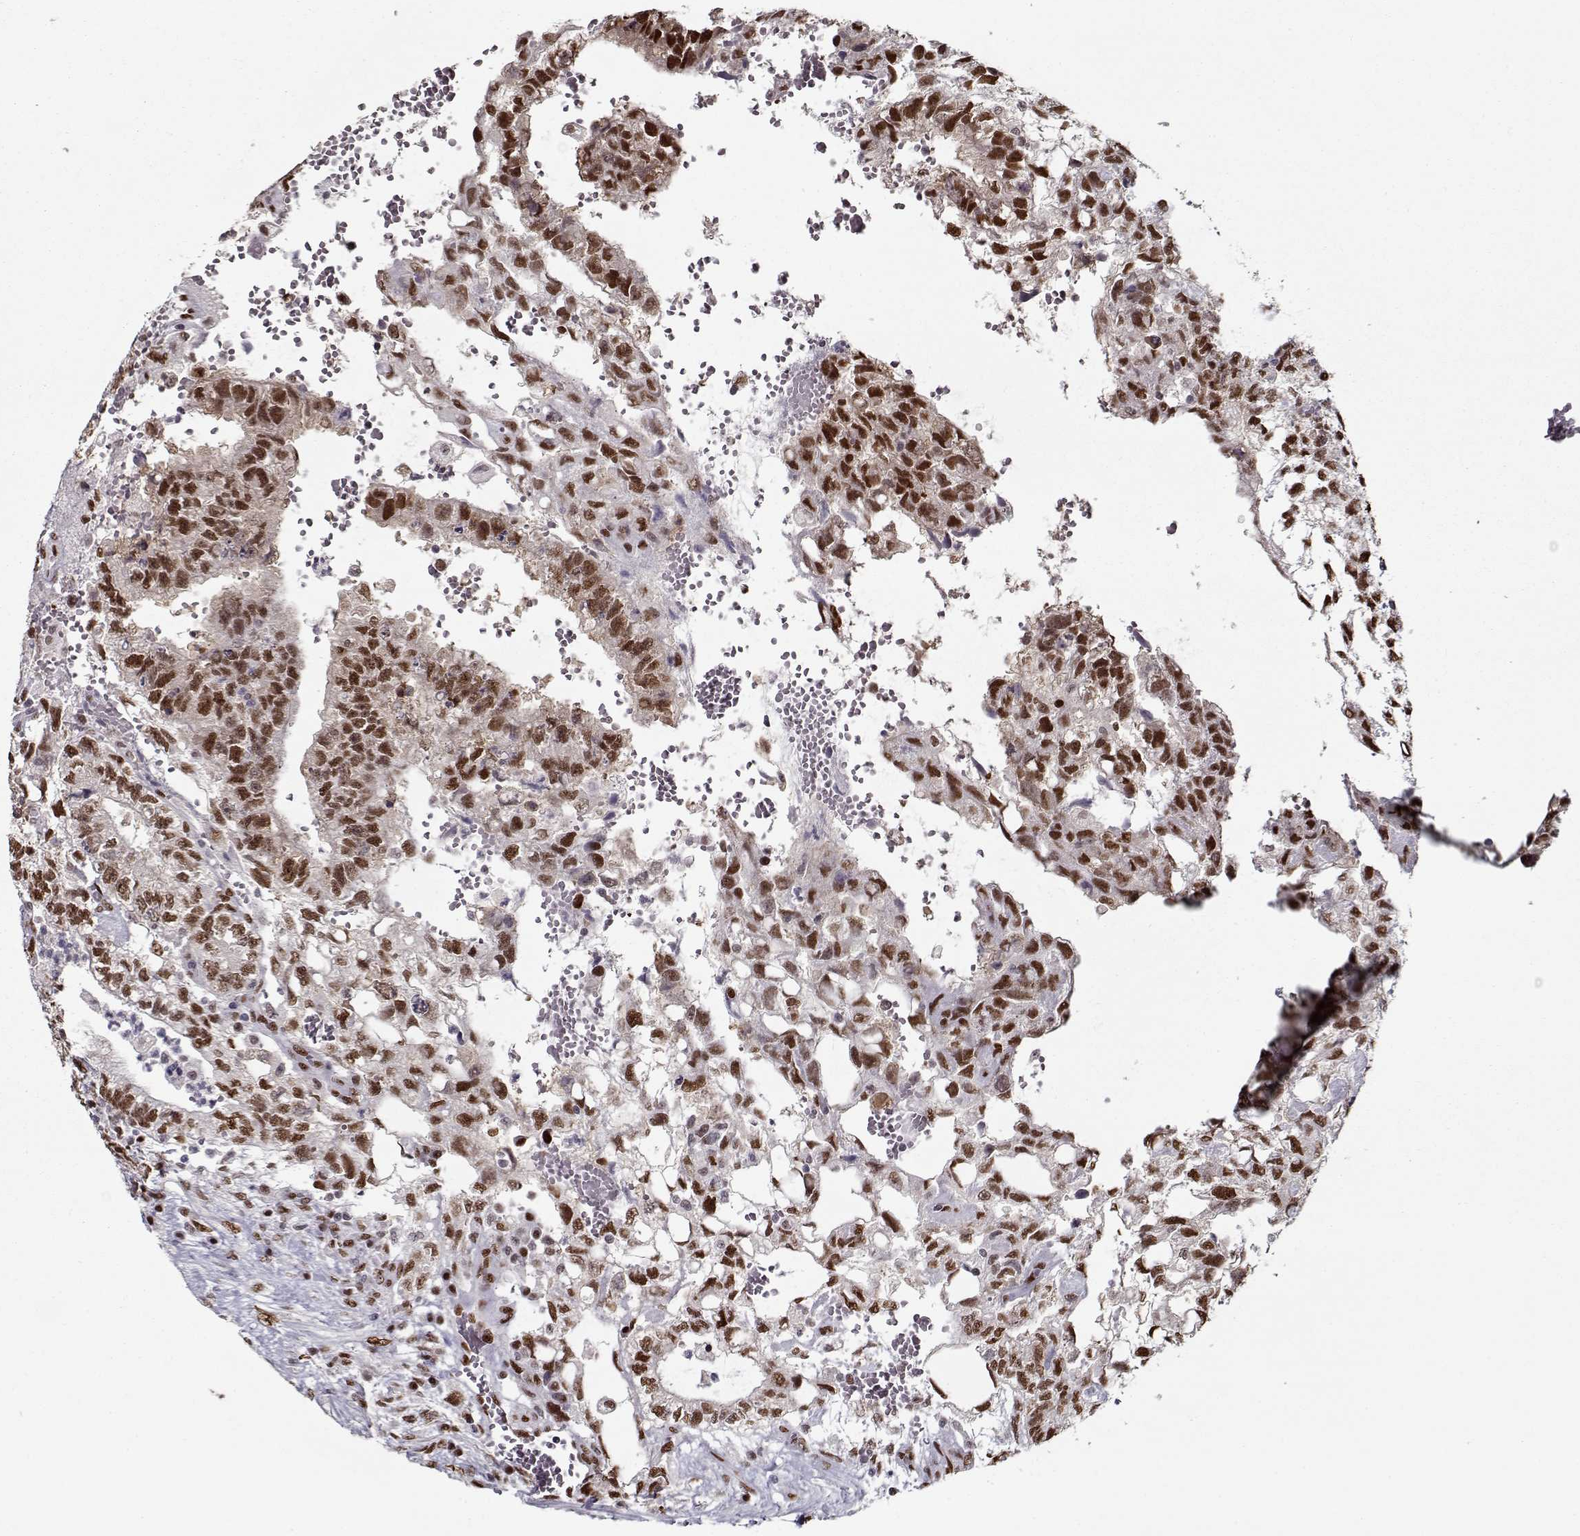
{"staining": {"intensity": "moderate", "quantity": ">75%", "location": "nuclear"}, "tissue": "testis cancer", "cell_type": "Tumor cells", "image_type": "cancer", "snomed": [{"axis": "morphology", "description": "Carcinoma, Embryonal, NOS"}, {"axis": "topography", "description": "Testis"}], "caption": "A brown stain shows moderate nuclear expression of a protein in testis cancer (embryonal carcinoma) tumor cells.", "gene": "PRMT8", "patient": {"sex": "male", "age": 32}}